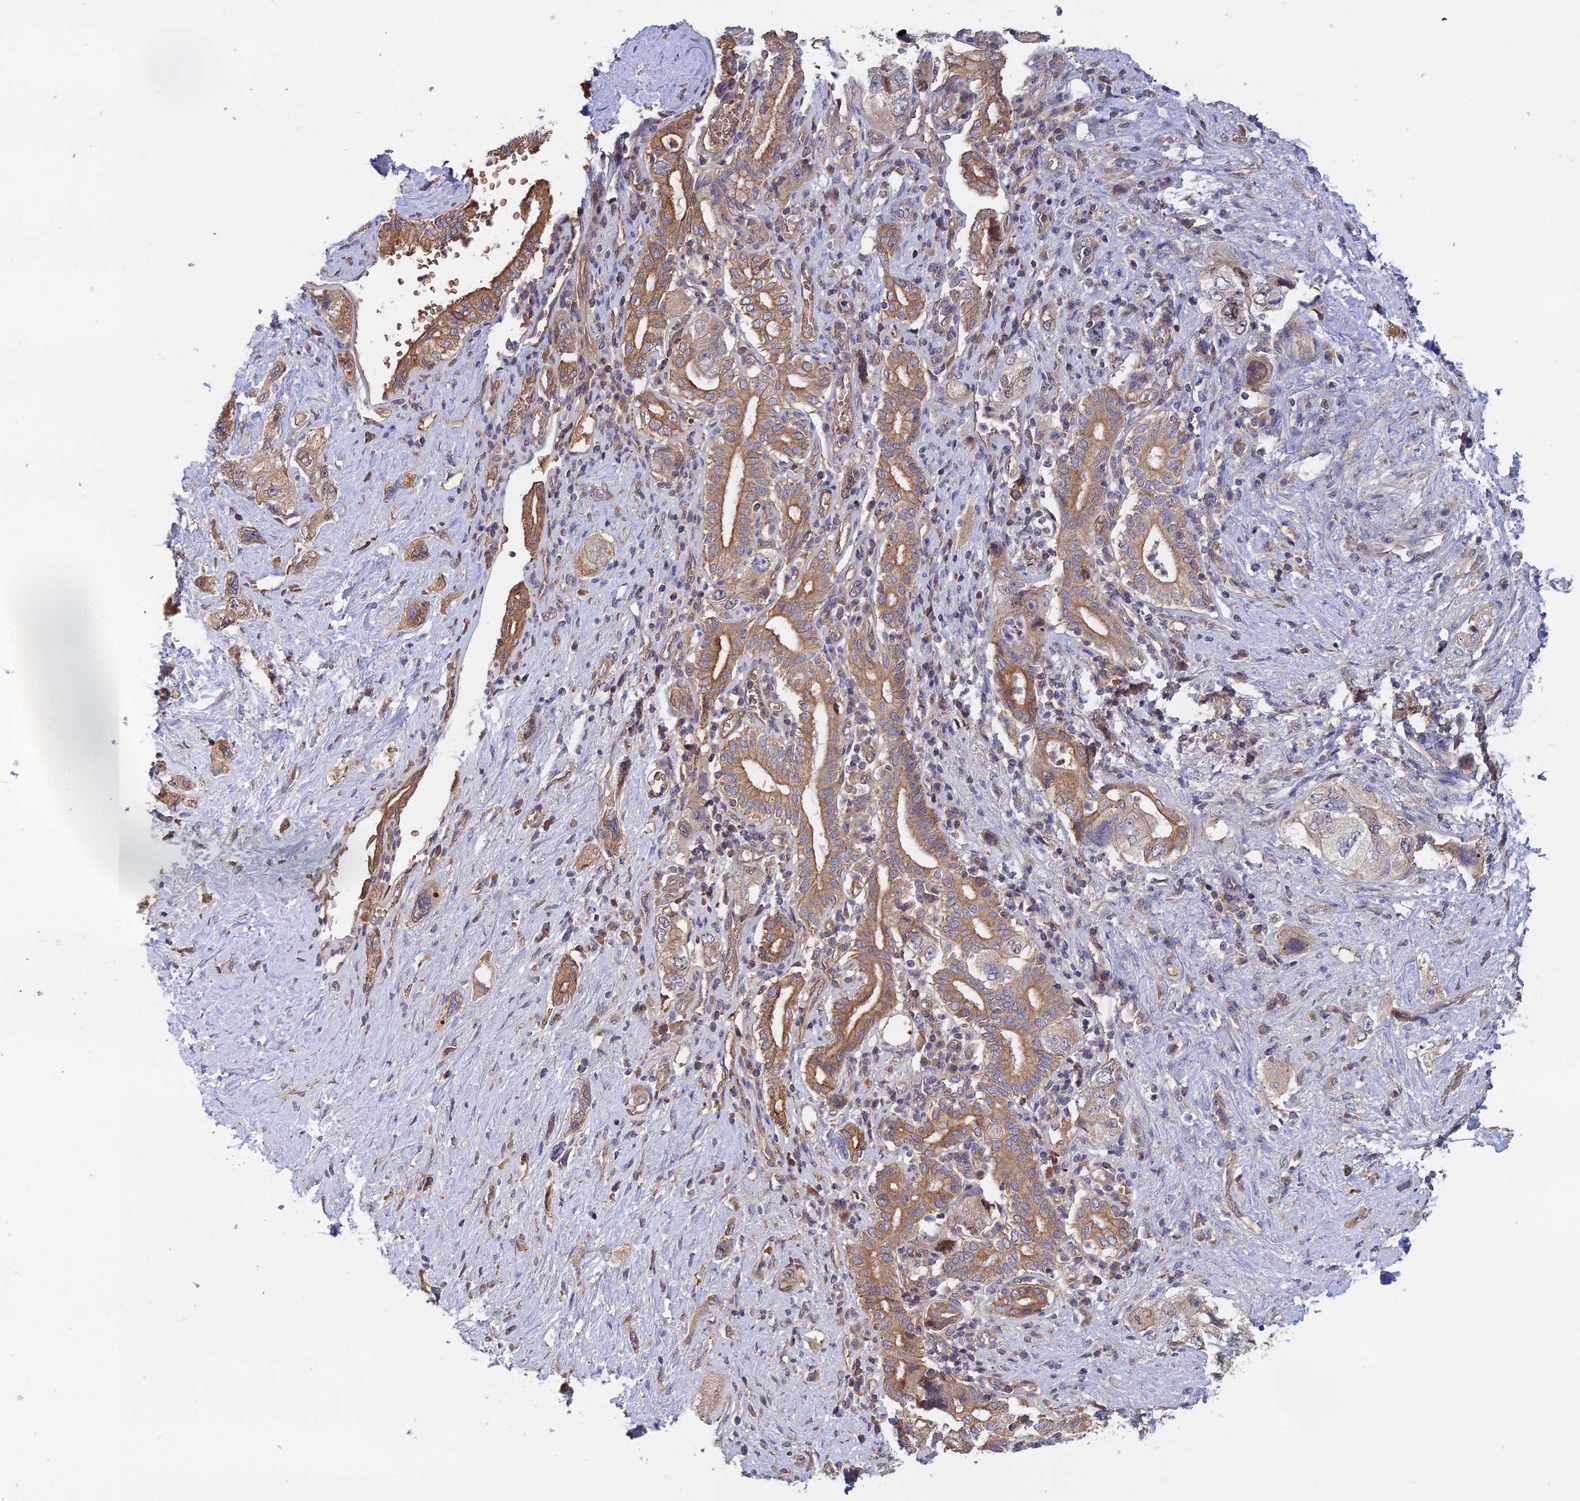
{"staining": {"intensity": "moderate", "quantity": ">75%", "location": "cytoplasmic/membranous"}, "tissue": "pancreatic cancer", "cell_type": "Tumor cells", "image_type": "cancer", "snomed": [{"axis": "morphology", "description": "Adenocarcinoma, NOS"}, {"axis": "topography", "description": "Pancreas"}], "caption": "DAB (3,3'-diaminobenzidine) immunohistochemical staining of human pancreatic cancer (adenocarcinoma) reveals moderate cytoplasmic/membranous protein positivity in approximately >75% of tumor cells.", "gene": "GALR2", "patient": {"sex": "female", "age": 73}}